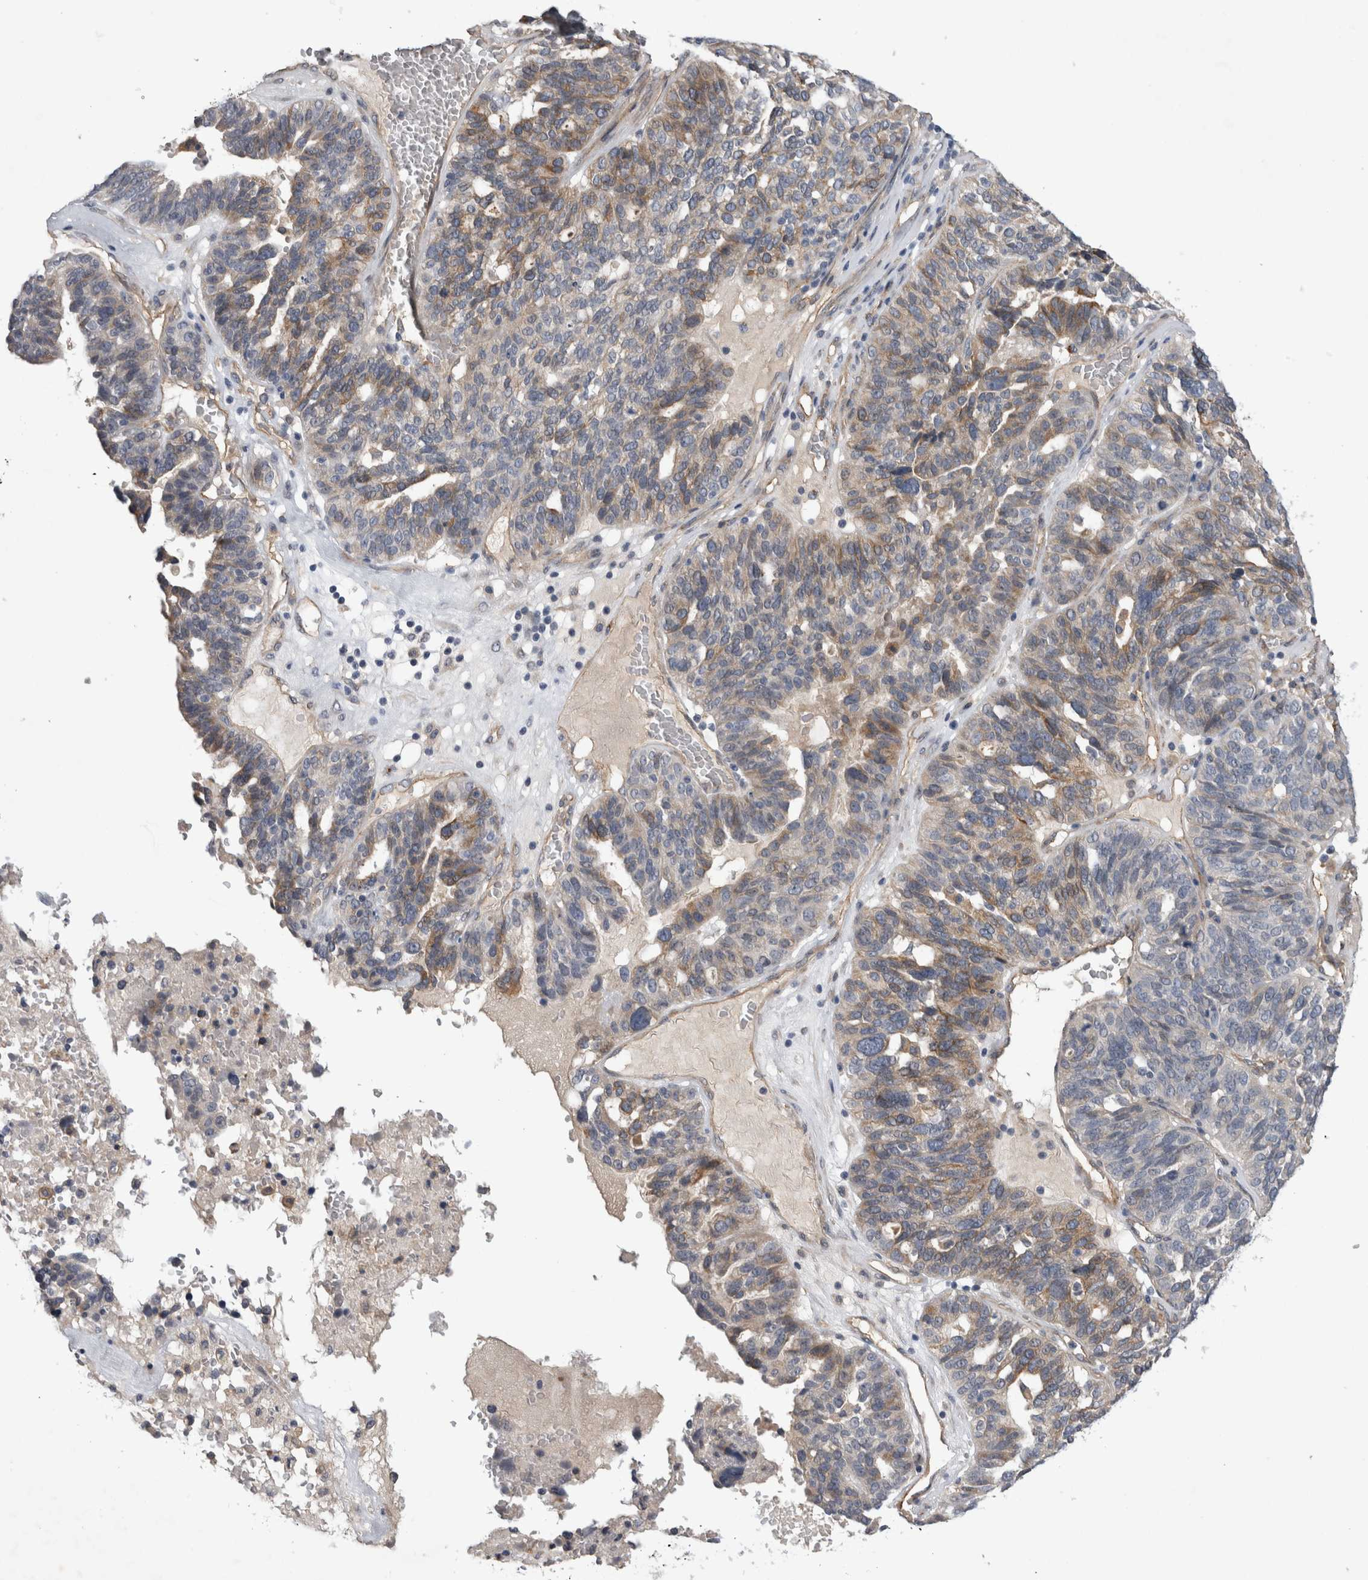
{"staining": {"intensity": "moderate", "quantity": "25%-75%", "location": "cytoplasmic/membranous"}, "tissue": "ovarian cancer", "cell_type": "Tumor cells", "image_type": "cancer", "snomed": [{"axis": "morphology", "description": "Cystadenocarcinoma, serous, NOS"}, {"axis": "topography", "description": "Ovary"}], "caption": "DAB (3,3'-diaminobenzidine) immunohistochemical staining of ovarian cancer shows moderate cytoplasmic/membranous protein staining in approximately 25%-75% of tumor cells.", "gene": "ANKFY1", "patient": {"sex": "female", "age": 59}}